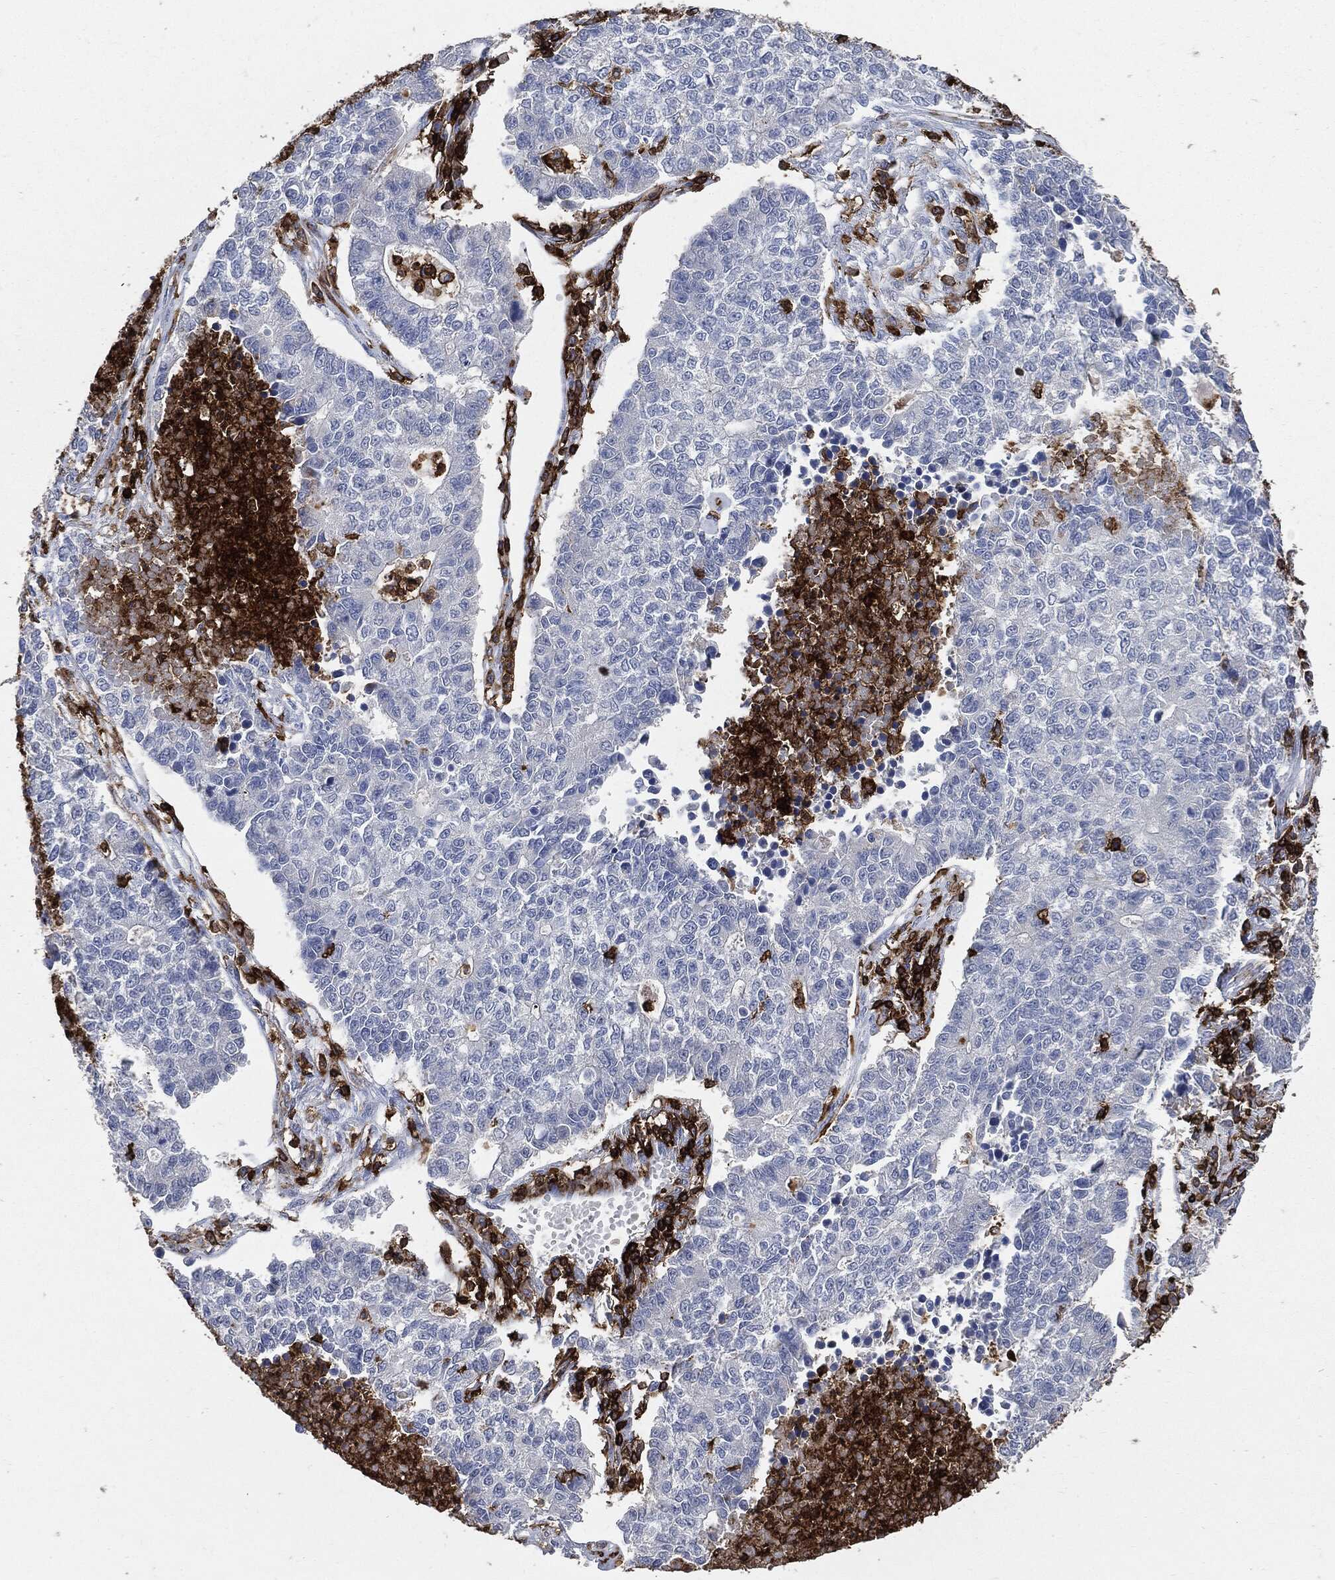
{"staining": {"intensity": "negative", "quantity": "none", "location": "none"}, "tissue": "lung cancer", "cell_type": "Tumor cells", "image_type": "cancer", "snomed": [{"axis": "morphology", "description": "Adenocarcinoma, NOS"}, {"axis": "topography", "description": "Lung"}], "caption": "High power microscopy image of an immunohistochemistry histopathology image of adenocarcinoma (lung), revealing no significant positivity in tumor cells. The staining is performed using DAB (3,3'-diaminobenzidine) brown chromogen with nuclei counter-stained in using hematoxylin.", "gene": "PTPRC", "patient": {"sex": "male", "age": 57}}